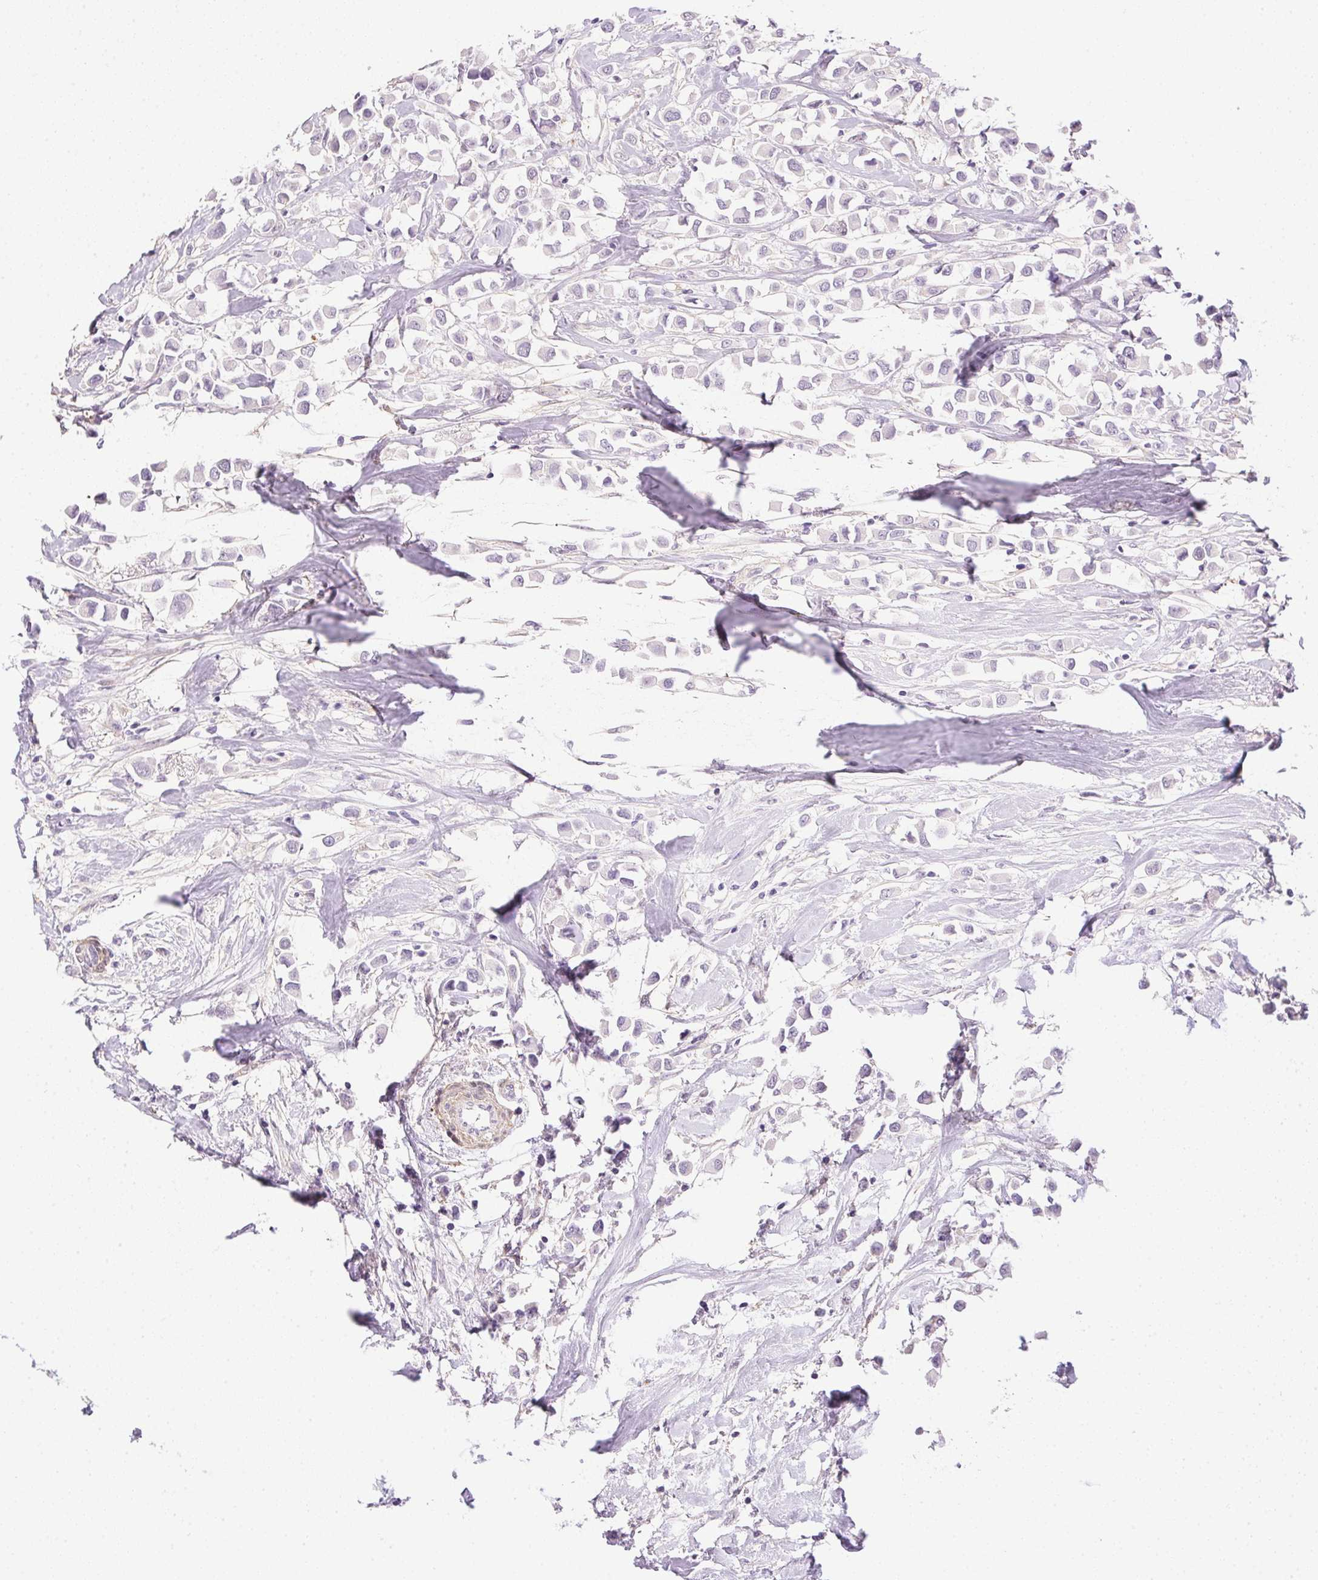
{"staining": {"intensity": "negative", "quantity": "none", "location": "none"}, "tissue": "breast cancer", "cell_type": "Tumor cells", "image_type": "cancer", "snomed": [{"axis": "morphology", "description": "Duct carcinoma"}, {"axis": "topography", "description": "Breast"}], "caption": "High magnification brightfield microscopy of breast cancer (intraductal carcinoma) stained with DAB (3,3'-diaminobenzidine) (brown) and counterstained with hematoxylin (blue): tumor cells show no significant positivity.", "gene": "PRL", "patient": {"sex": "female", "age": 61}}